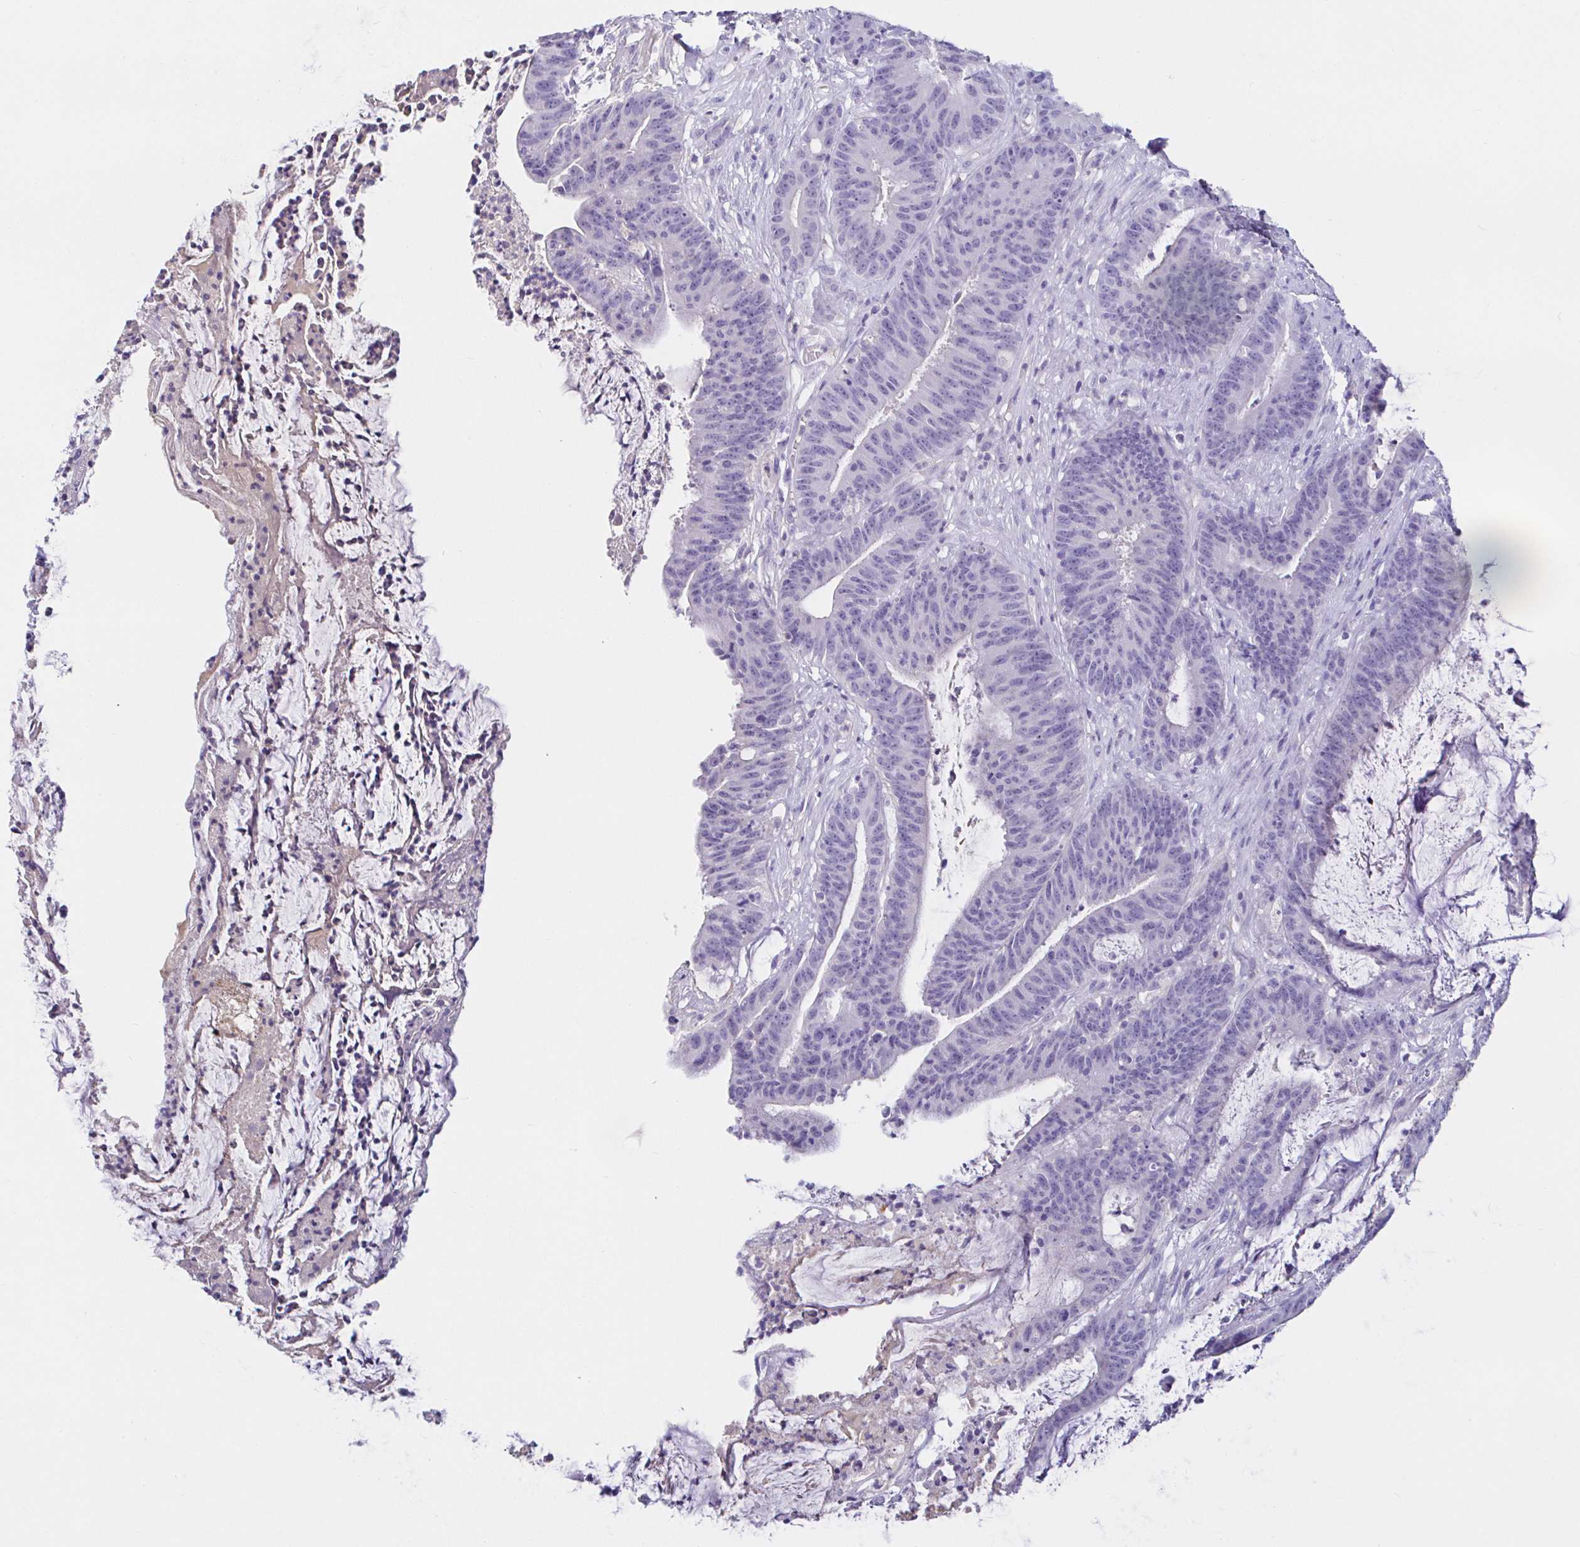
{"staining": {"intensity": "negative", "quantity": "none", "location": "none"}, "tissue": "colorectal cancer", "cell_type": "Tumor cells", "image_type": "cancer", "snomed": [{"axis": "morphology", "description": "Adenocarcinoma, NOS"}, {"axis": "topography", "description": "Colon"}], "caption": "Colorectal adenocarcinoma was stained to show a protein in brown. There is no significant positivity in tumor cells. The staining was performed using DAB (3,3'-diaminobenzidine) to visualize the protein expression in brown, while the nuclei were stained in blue with hematoxylin (Magnification: 20x).", "gene": "SAA4", "patient": {"sex": "female", "age": 78}}